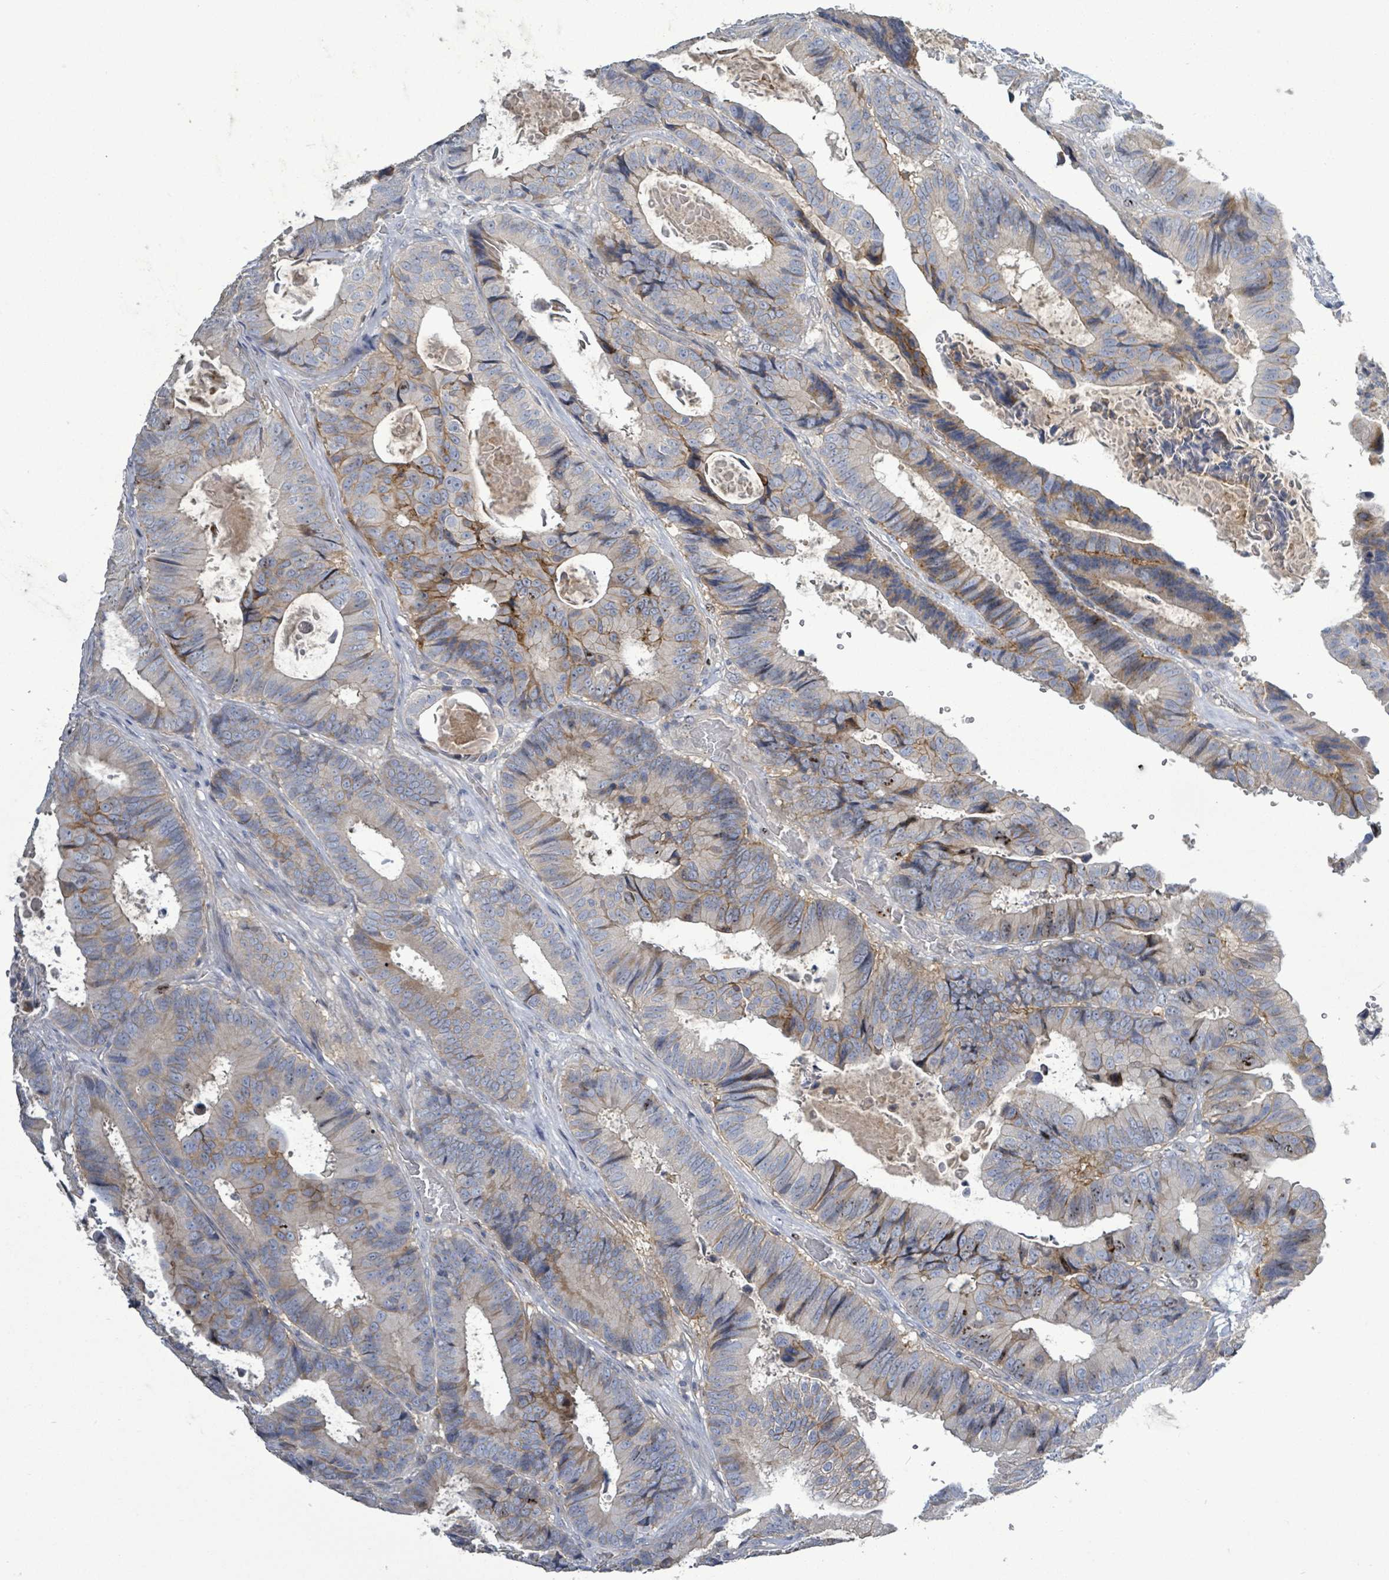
{"staining": {"intensity": "moderate", "quantity": "<25%", "location": "cytoplasmic/membranous"}, "tissue": "colorectal cancer", "cell_type": "Tumor cells", "image_type": "cancer", "snomed": [{"axis": "morphology", "description": "Adenocarcinoma, NOS"}, {"axis": "topography", "description": "Colon"}], "caption": "Brown immunohistochemical staining in colorectal cancer (adenocarcinoma) reveals moderate cytoplasmic/membranous positivity in approximately <25% of tumor cells.", "gene": "KRAS", "patient": {"sex": "male", "age": 85}}